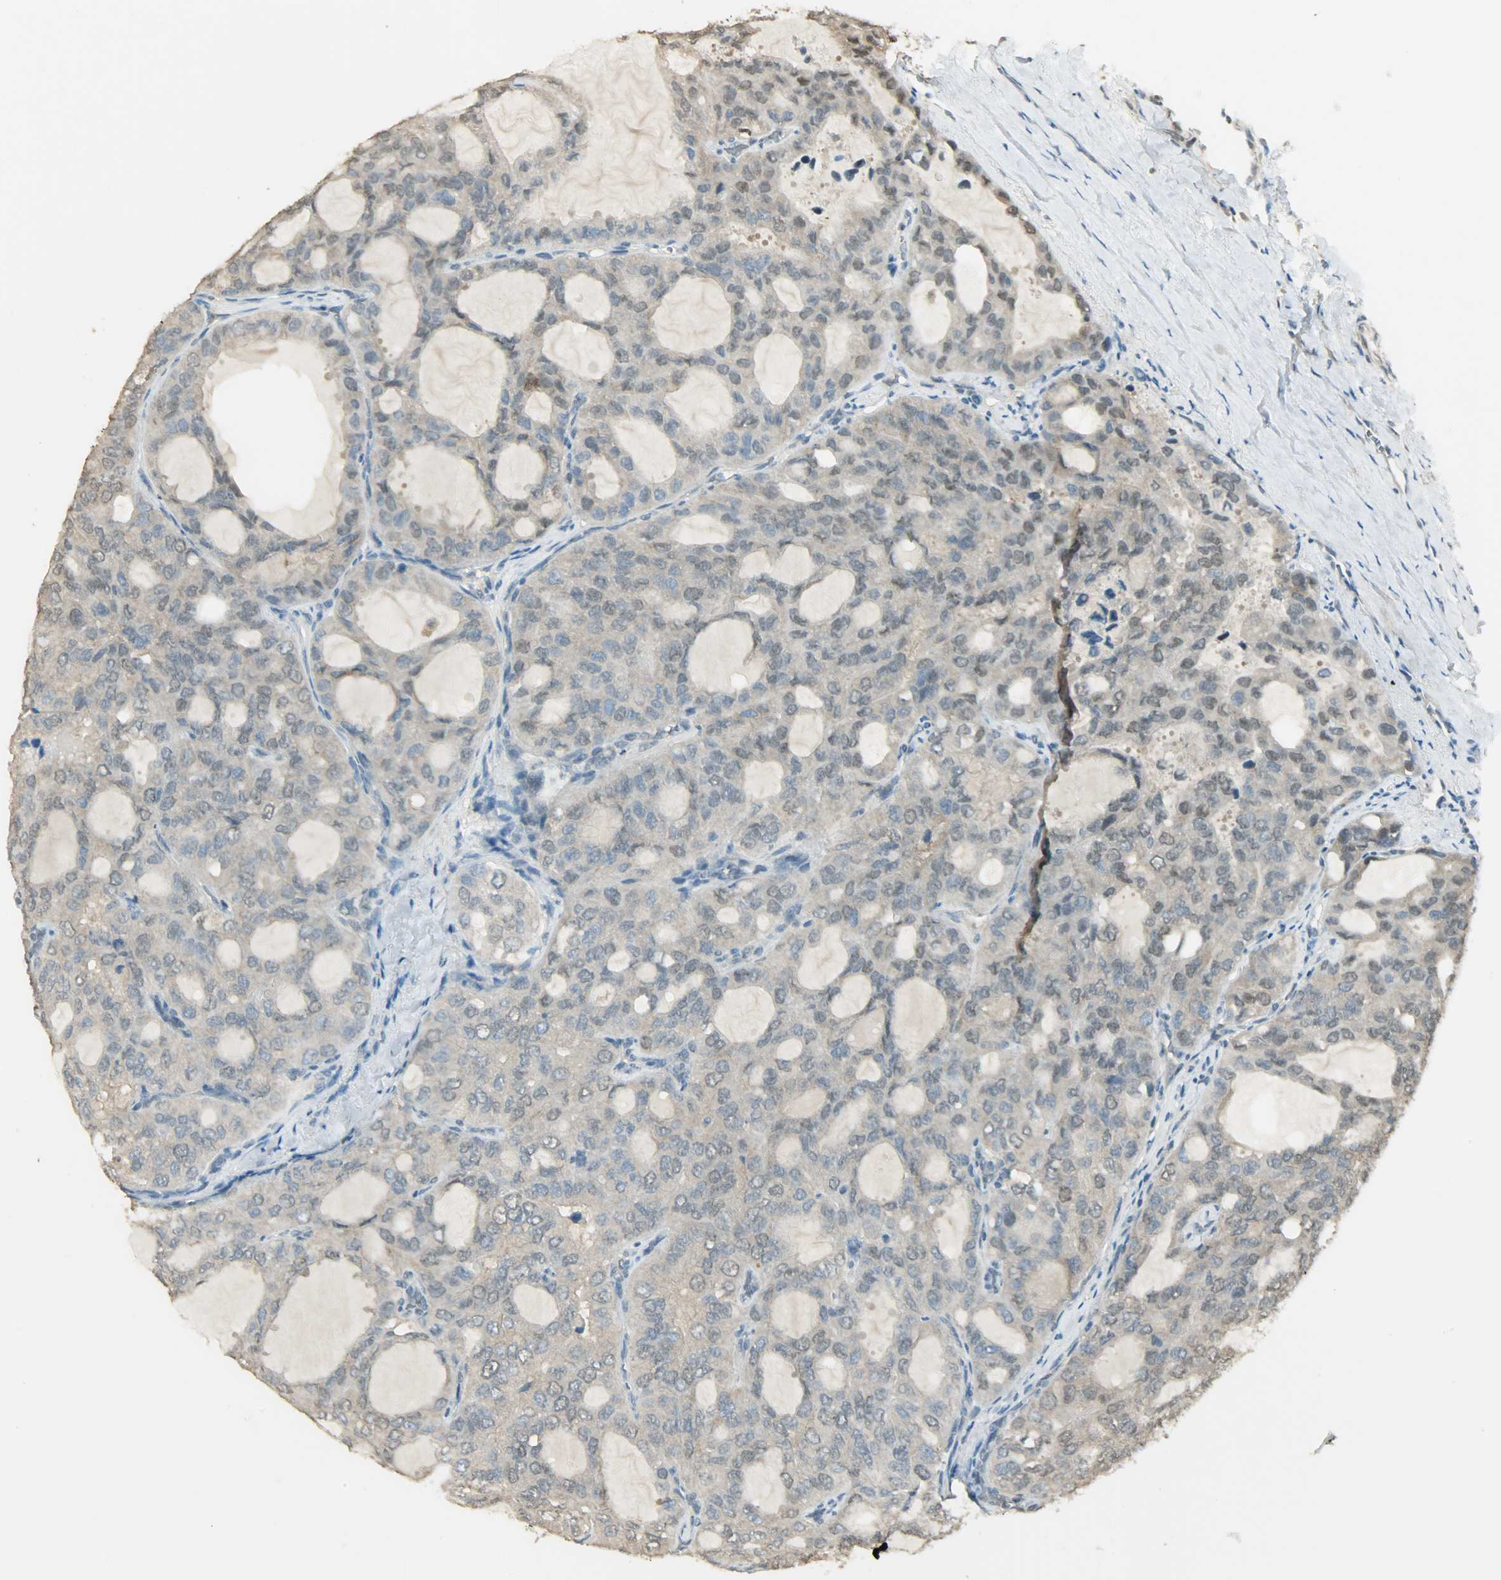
{"staining": {"intensity": "weak", "quantity": "<25%", "location": "nuclear"}, "tissue": "thyroid cancer", "cell_type": "Tumor cells", "image_type": "cancer", "snomed": [{"axis": "morphology", "description": "Follicular adenoma carcinoma, NOS"}, {"axis": "topography", "description": "Thyroid gland"}], "caption": "Immunohistochemistry of human follicular adenoma carcinoma (thyroid) shows no positivity in tumor cells. (DAB immunohistochemistry, high magnification).", "gene": "PRMT5", "patient": {"sex": "male", "age": 75}}